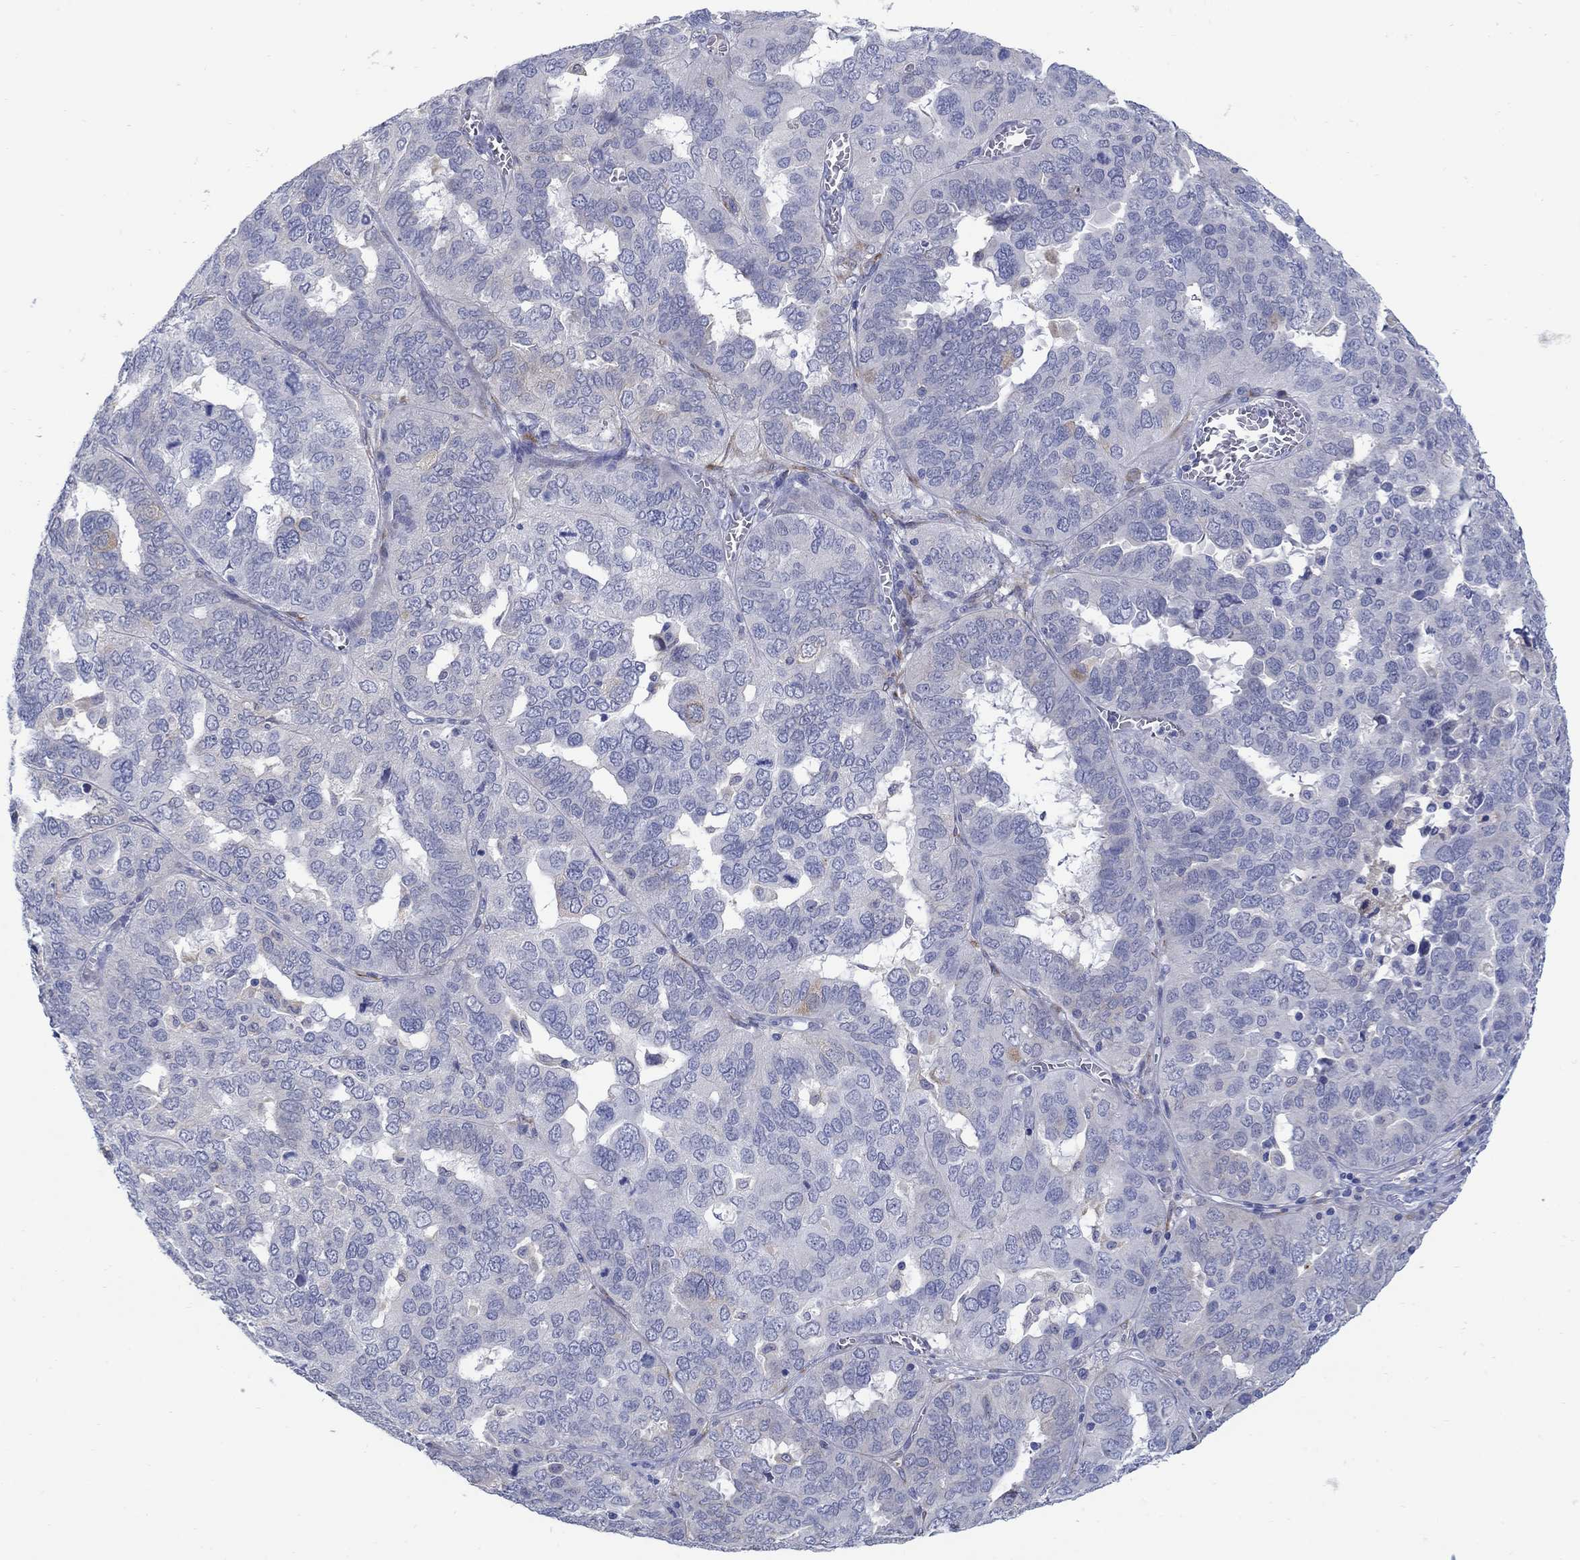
{"staining": {"intensity": "negative", "quantity": "none", "location": "none"}, "tissue": "ovarian cancer", "cell_type": "Tumor cells", "image_type": "cancer", "snomed": [{"axis": "morphology", "description": "Carcinoma, endometroid"}, {"axis": "topography", "description": "Soft tissue"}, {"axis": "topography", "description": "Ovary"}], "caption": "Immunohistochemical staining of ovarian cancer shows no significant staining in tumor cells.", "gene": "REEP2", "patient": {"sex": "female", "age": 52}}